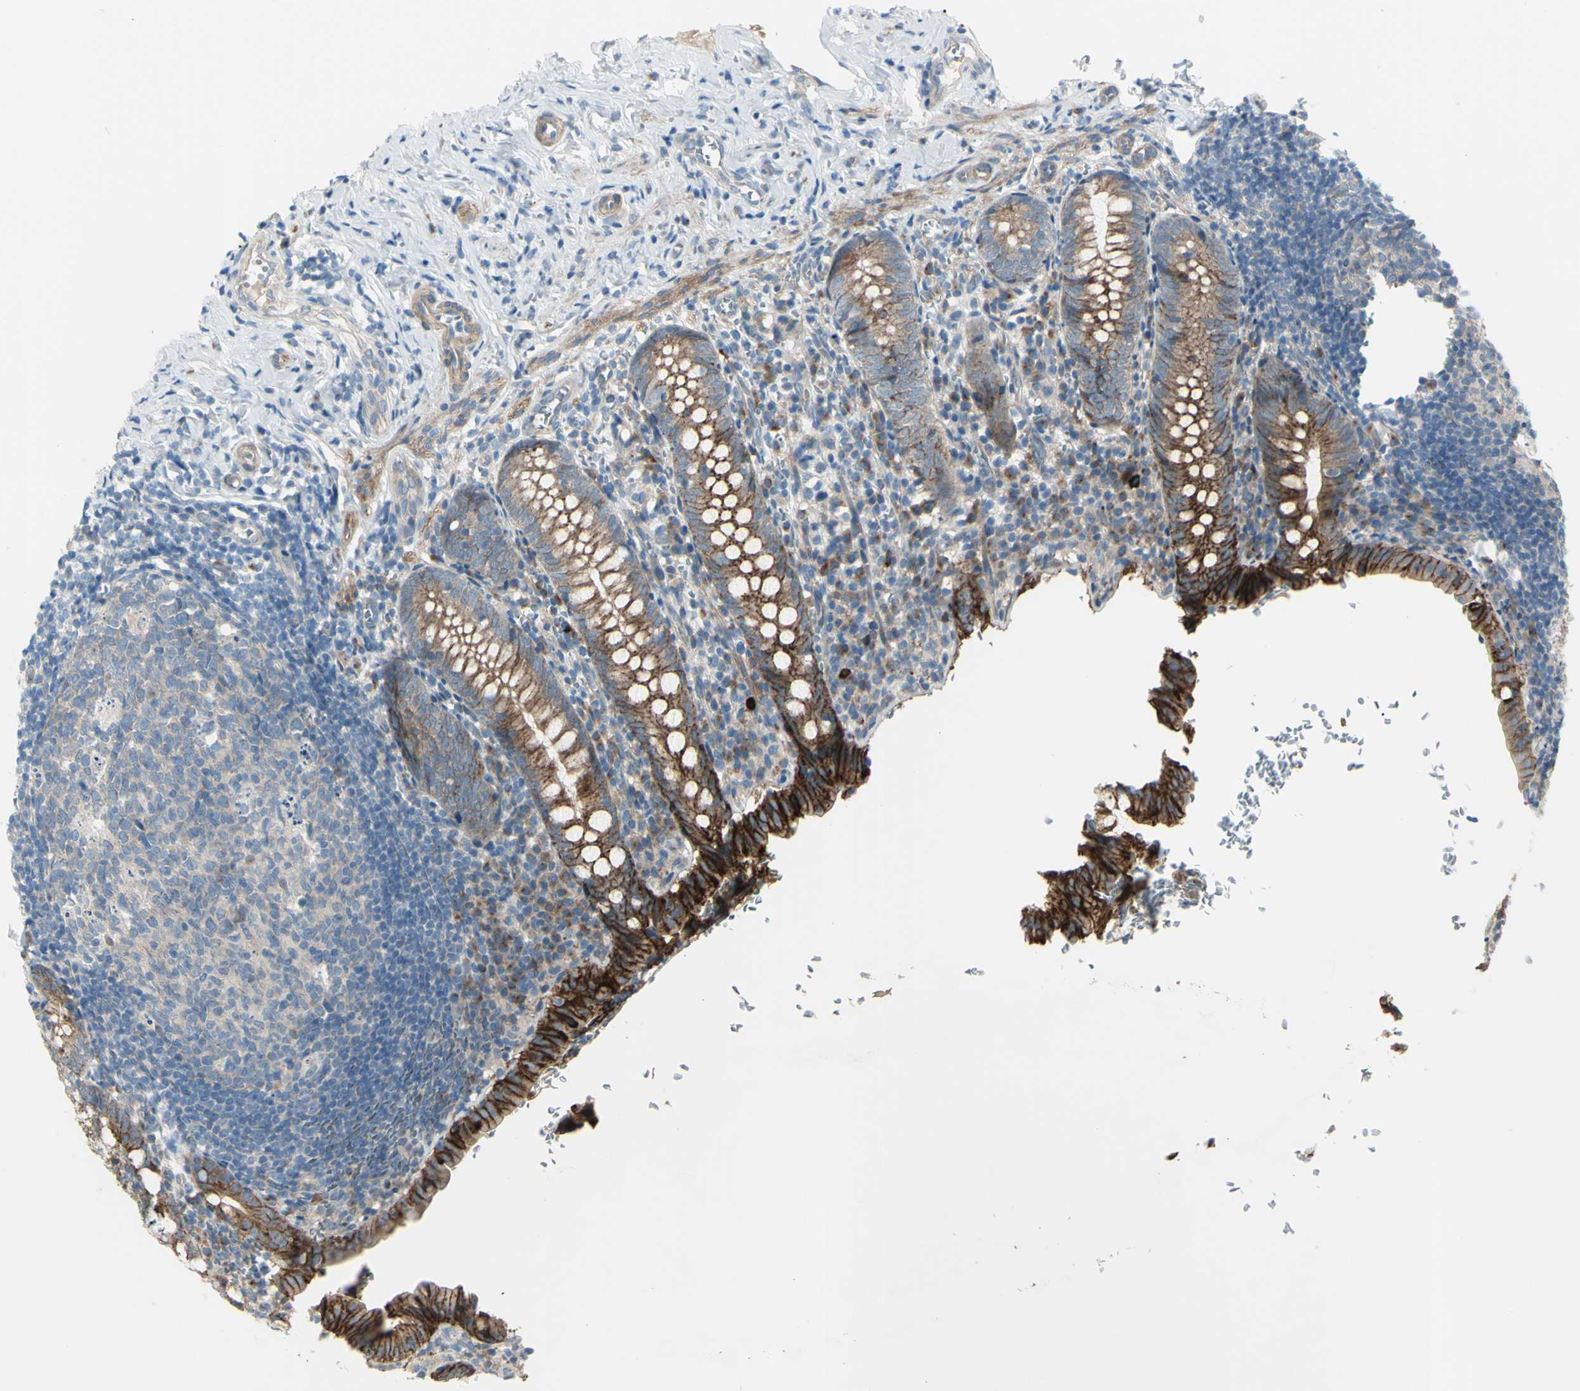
{"staining": {"intensity": "strong", "quantity": ">75%", "location": "cytoplasmic/membranous"}, "tissue": "appendix", "cell_type": "Glandular cells", "image_type": "normal", "snomed": [{"axis": "morphology", "description": "Normal tissue, NOS"}, {"axis": "topography", "description": "Appendix"}], "caption": "Glandular cells display strong cytoplasmic/membranous staining in approximately >75% of cells in unremarkable appendix.", "gene": "LRRK1", "patient": {"sex": "female", "age": 10}}